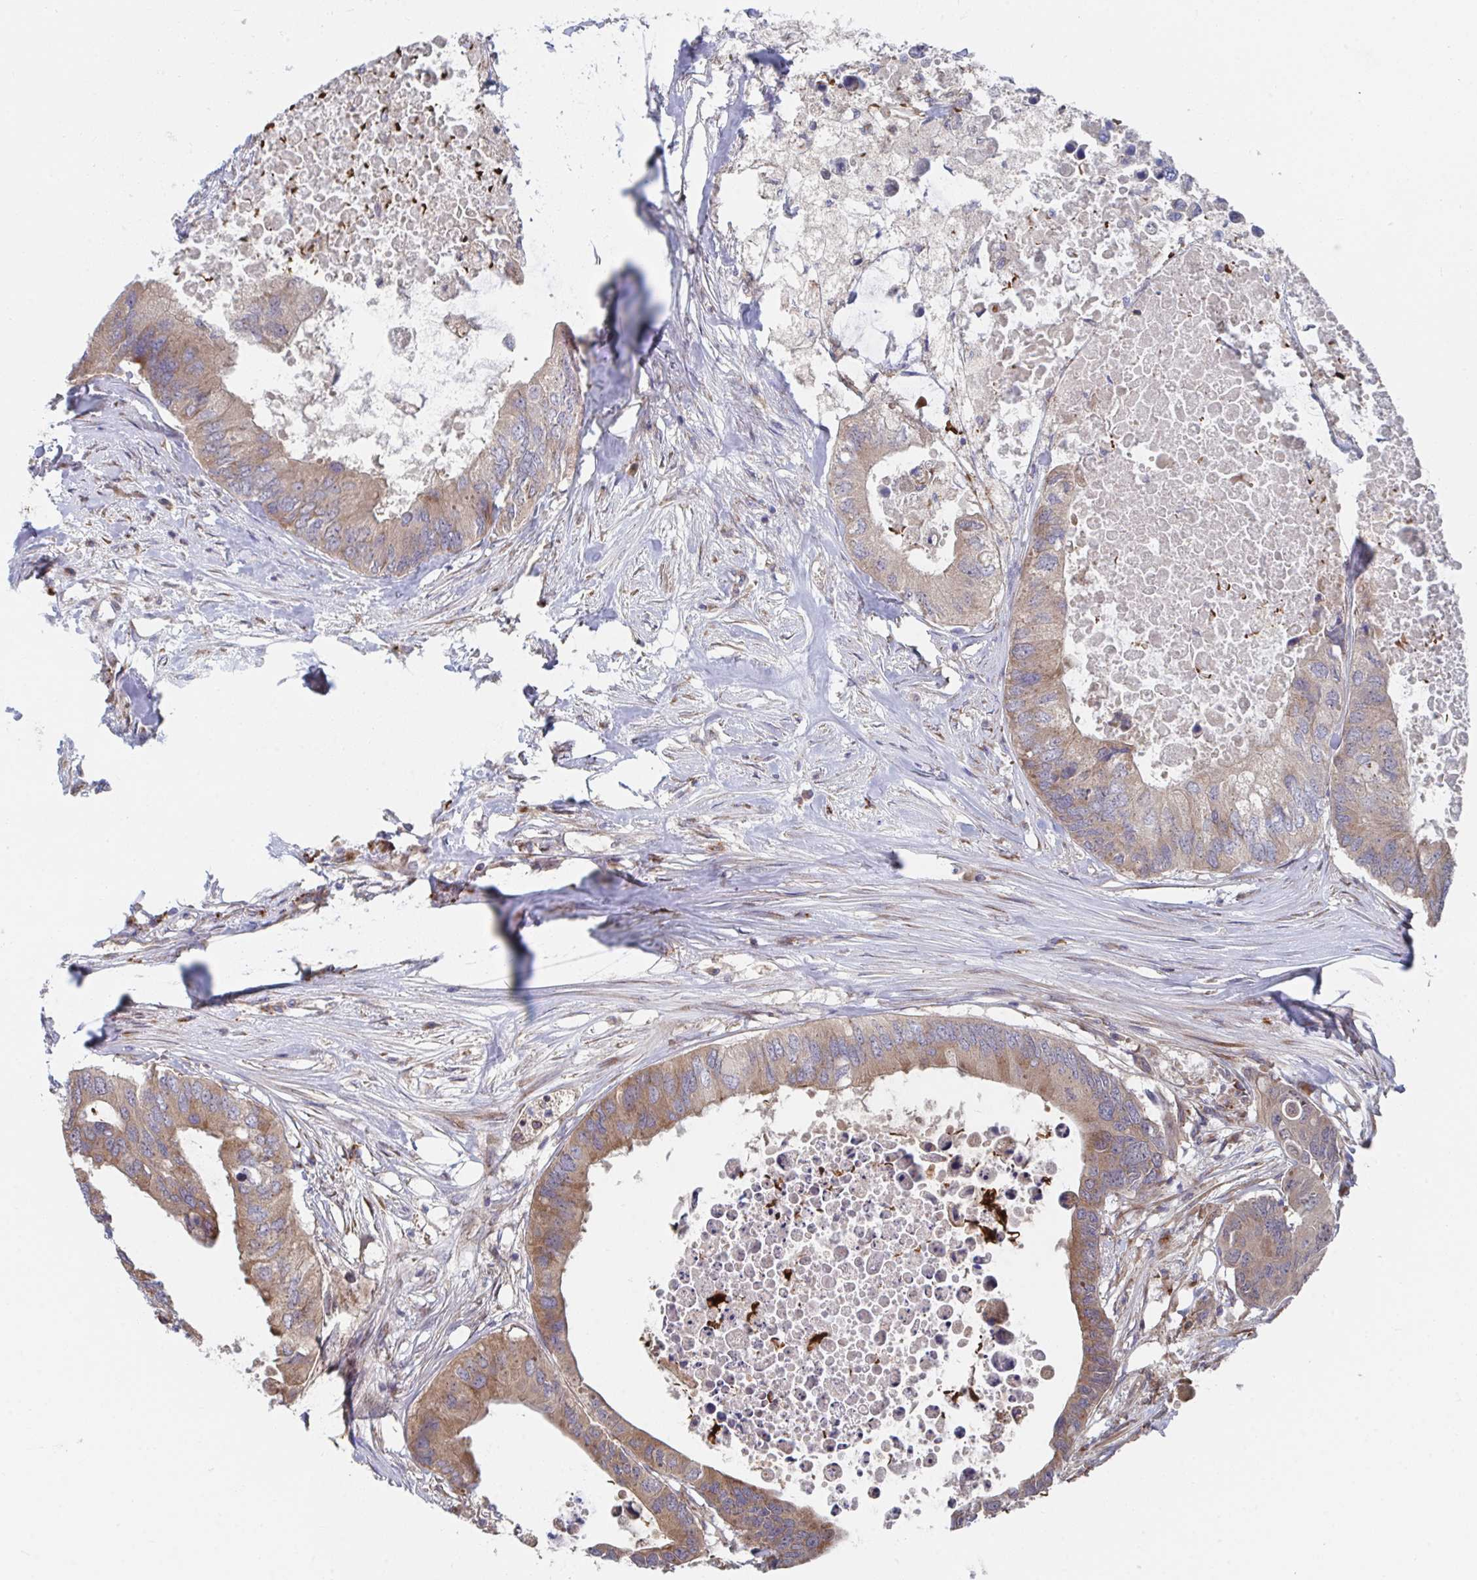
{"staining": {"intensity": "moderate", "quantity": ">75%", "location": "cytoplasmic/membranous"}, "tissue": "colorectal cancer", "cell_type": "Tumor cells", "image_type": "cancer", "snomed": [{"axis": "morphology", "description": "Adenocarcinoma, NOS"}, {"axis": "topography", "description": "Colon"}], "caption": "Colorectal cancer stained for a protein (brown) displays moderate cytoplasmic/membranous positive staining in about >75% of tumor cells.", "gene": "FJX1", "patient": {"sex": "male", "age": 71}}